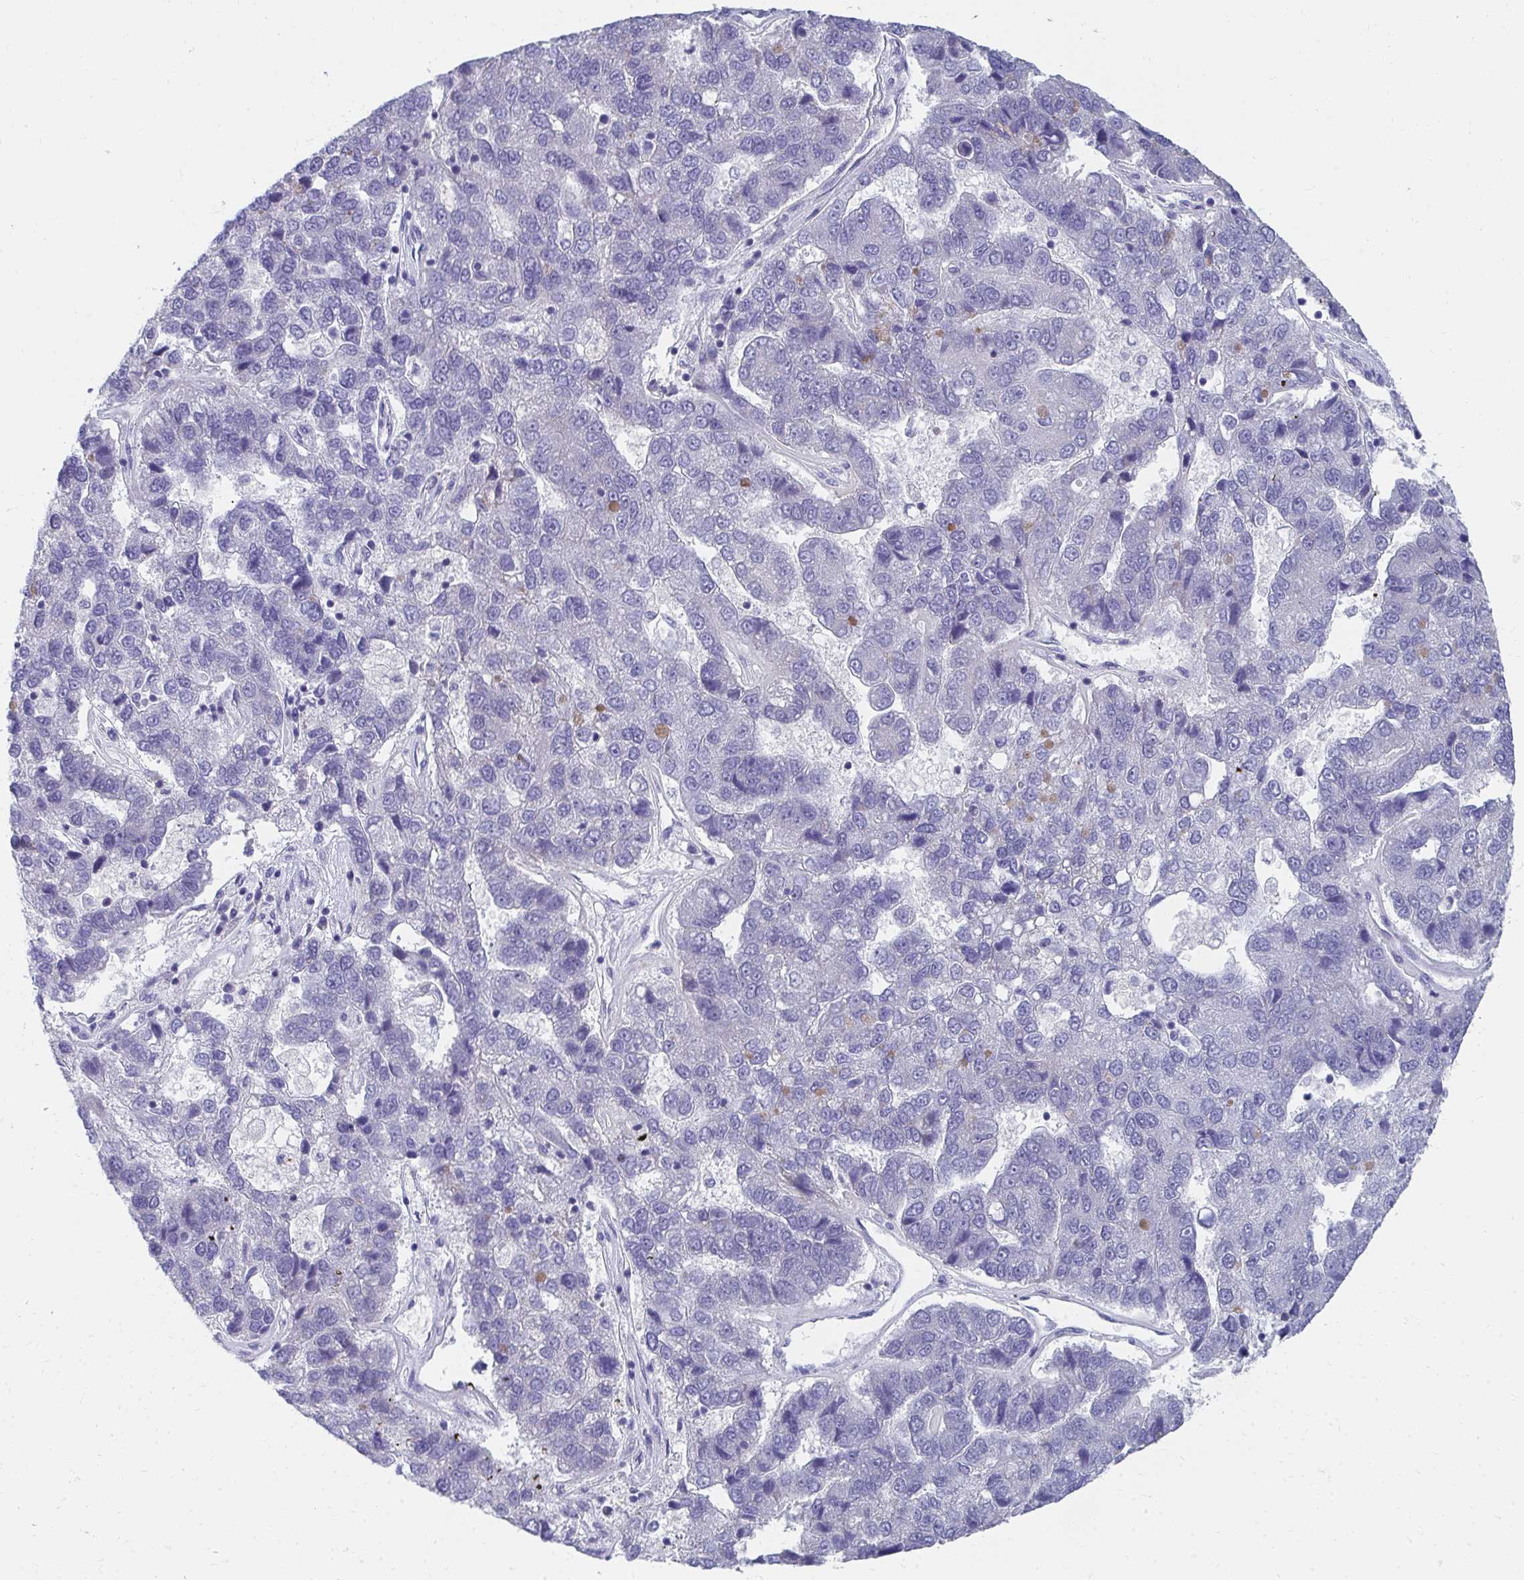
{"staining": {"intensity": "negative", "quantity": "none", "location": "none"}, "tissue": "pancreatic cancer", "cell_type": "Tumor cells", "image_type": "cancer", "snomed": [{"axis": "morphology", "description": "Adenocarcinoma, NOS"}, {"axis": "topography", "description": "Pancreas"}], "caption": "Immunohistochemistry (IHC) photomicrograph of neoplastic tissue: adenocarcinoma (pancreatic) stained with DAB displays no significant protein positivity in tumor cells.", "gene": "TMPRSS2", "patient": {"sex": "female", "age": 61}}